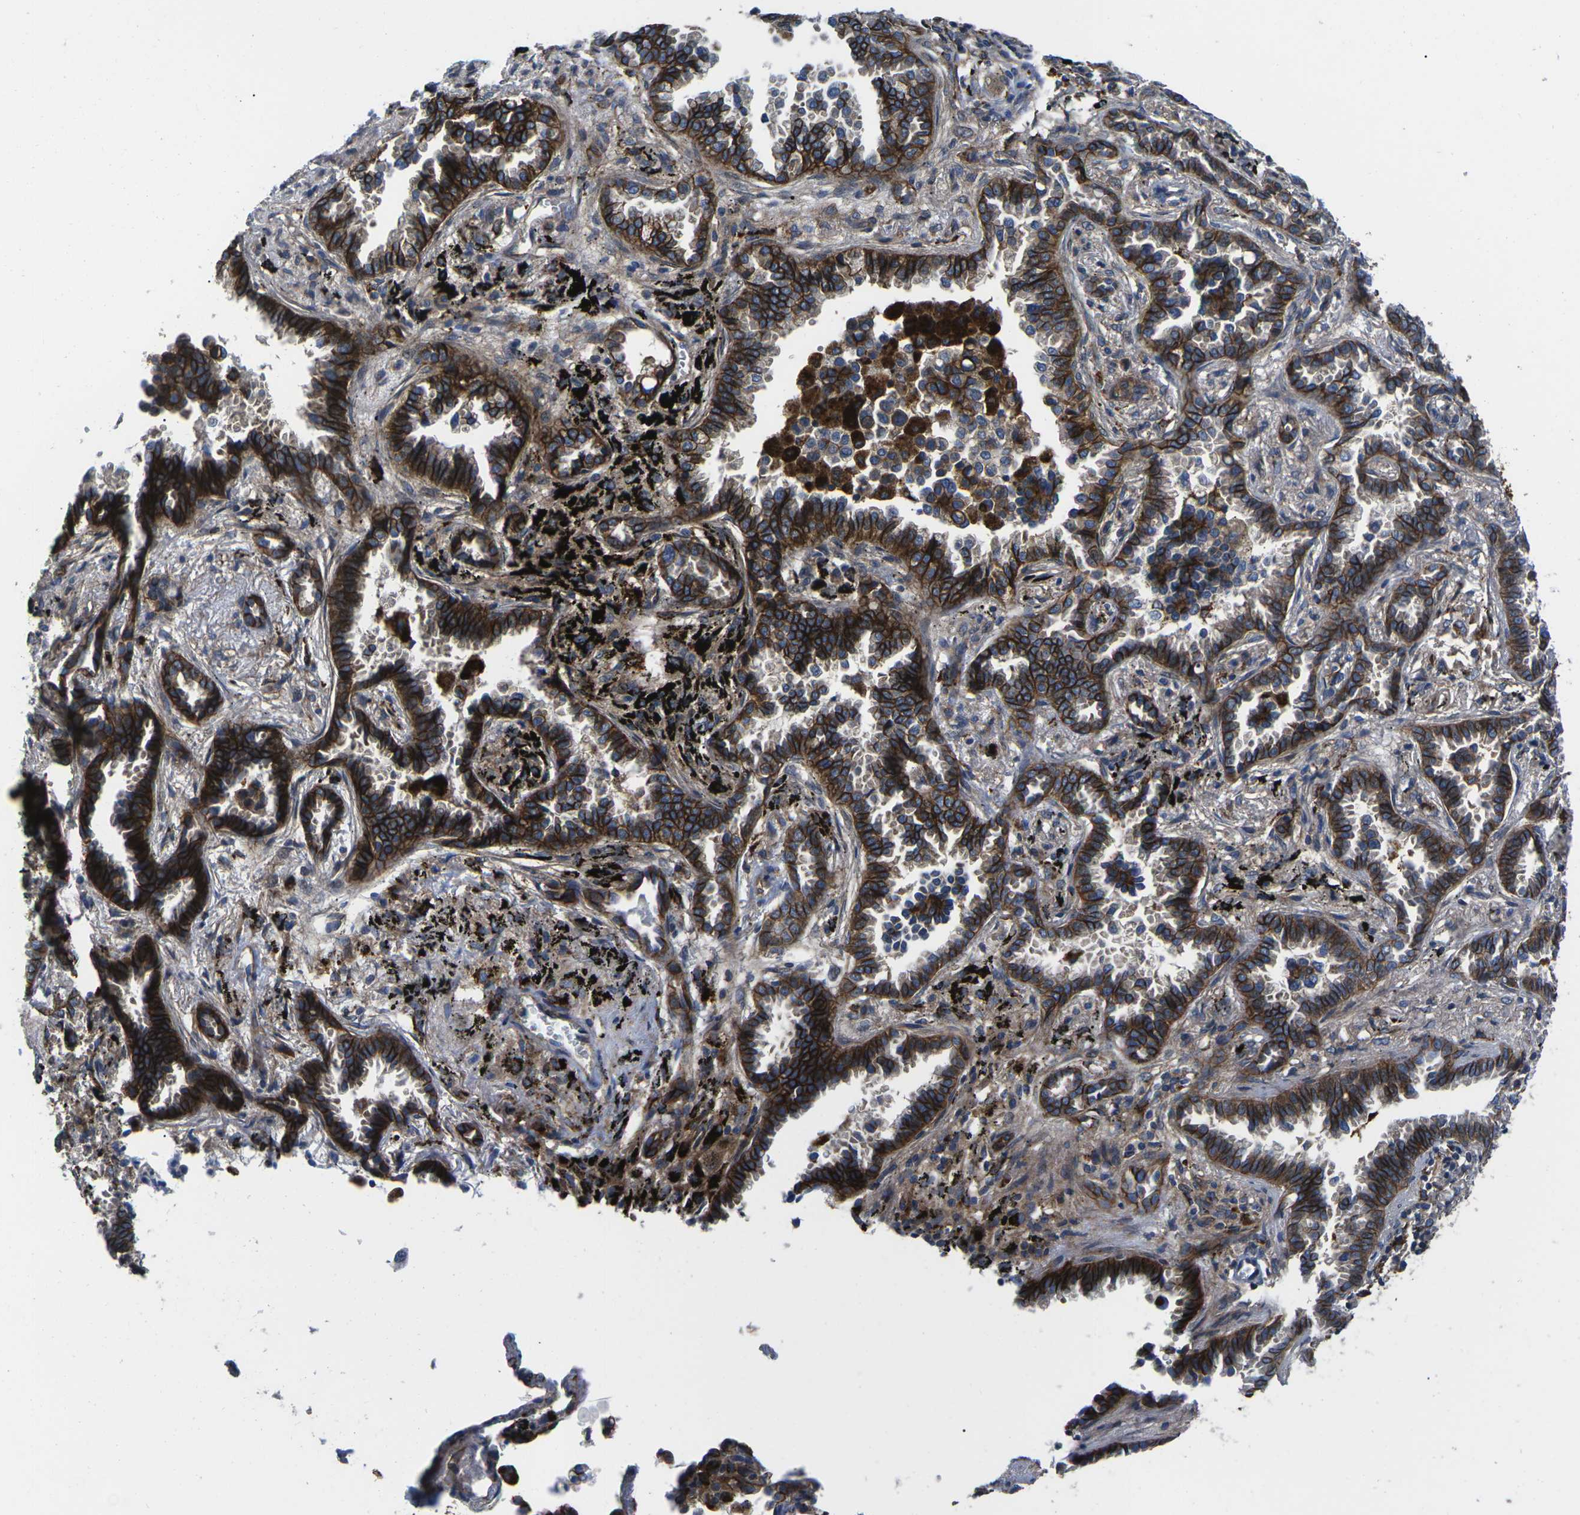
{"staining": {"intensity": "strong", "quantity": ">75%", "location": "cytoplasmic/membranous"}, "tissue": "lung cancer", "cell_type": "Tumor cells", "image_type": "cancer", "snomed": [{"axis": "morphology", "description": "Normal tissue, NOS"}, {"axis": "morphology", "description": "Adenocarcinoma, NOS"}, {"axis": "topography", "description": "Lung"}], "caption": "This histopathology image exhibits lung adenocarcinoma stained with immunohistochemistry (IHC) to label a protein in brown. The cytoplasmic/membranous of tumor cells show strong positivity for the protein. Nuclei are counter-stained blue.", "gene": "DLG1", "patient": {"sex": "male", "age": 59}}